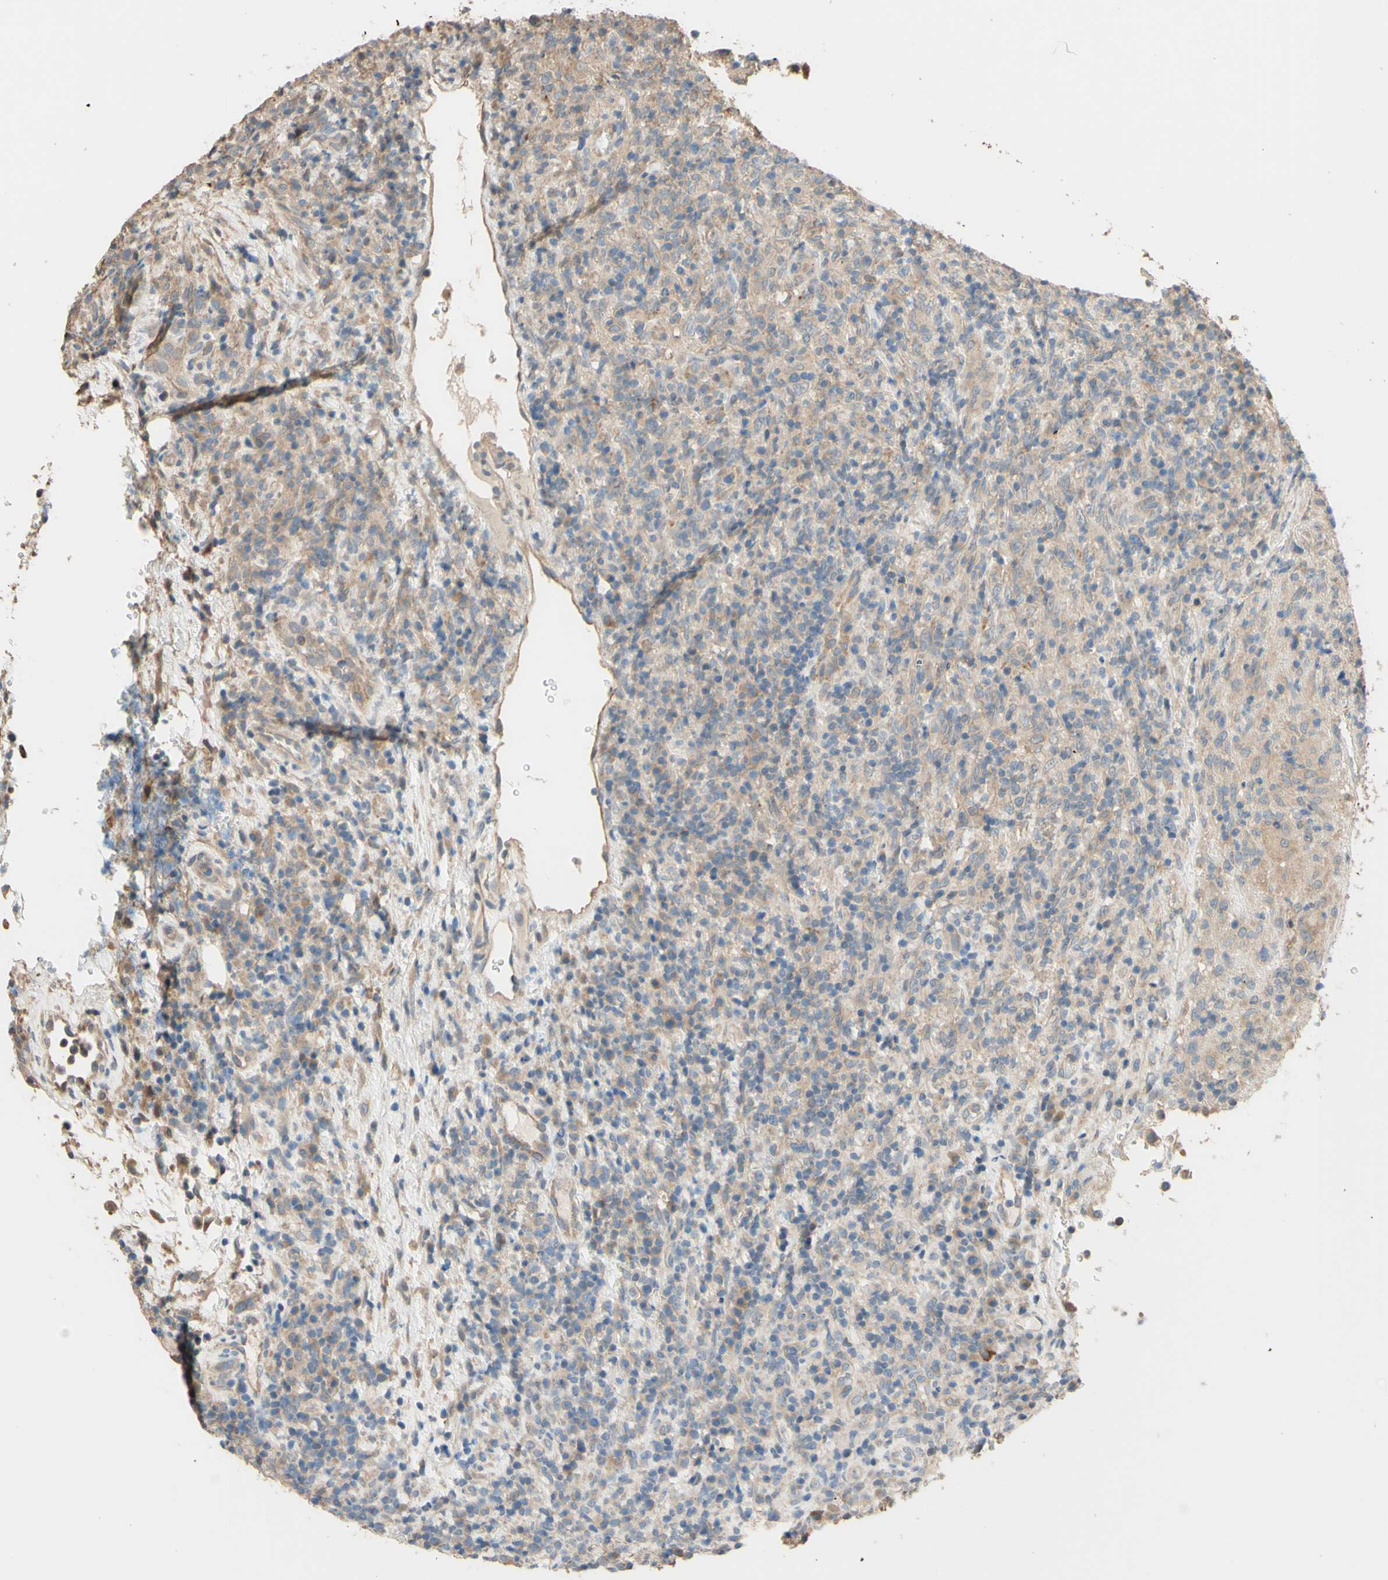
{"staining": {"intensity": "weak", "quantity": "25%-75%", "location": "cytoplasmic/membranous"}, "tissue": "lymphoma", "cell_type": "Tumor cells", "image_type": "cancer", "snomed": [{"axis": "morphology", "description": "Malignant lymphoma, non-Hodgkin's type, High grade"}, {"axis": "topography", "description": "Lymph node"}], "caption": "High-grade malignant lymphoma, non-Hodgkin's type stained with DAB (3,3'-diaminobenzidine) immunohistochemistry shows low levels of weak cytoplasmic/membranous staining in about 25%-75% of tumor cells.", "gene": "SMIM19", "patient": {"sex": "female", "age": 76}}